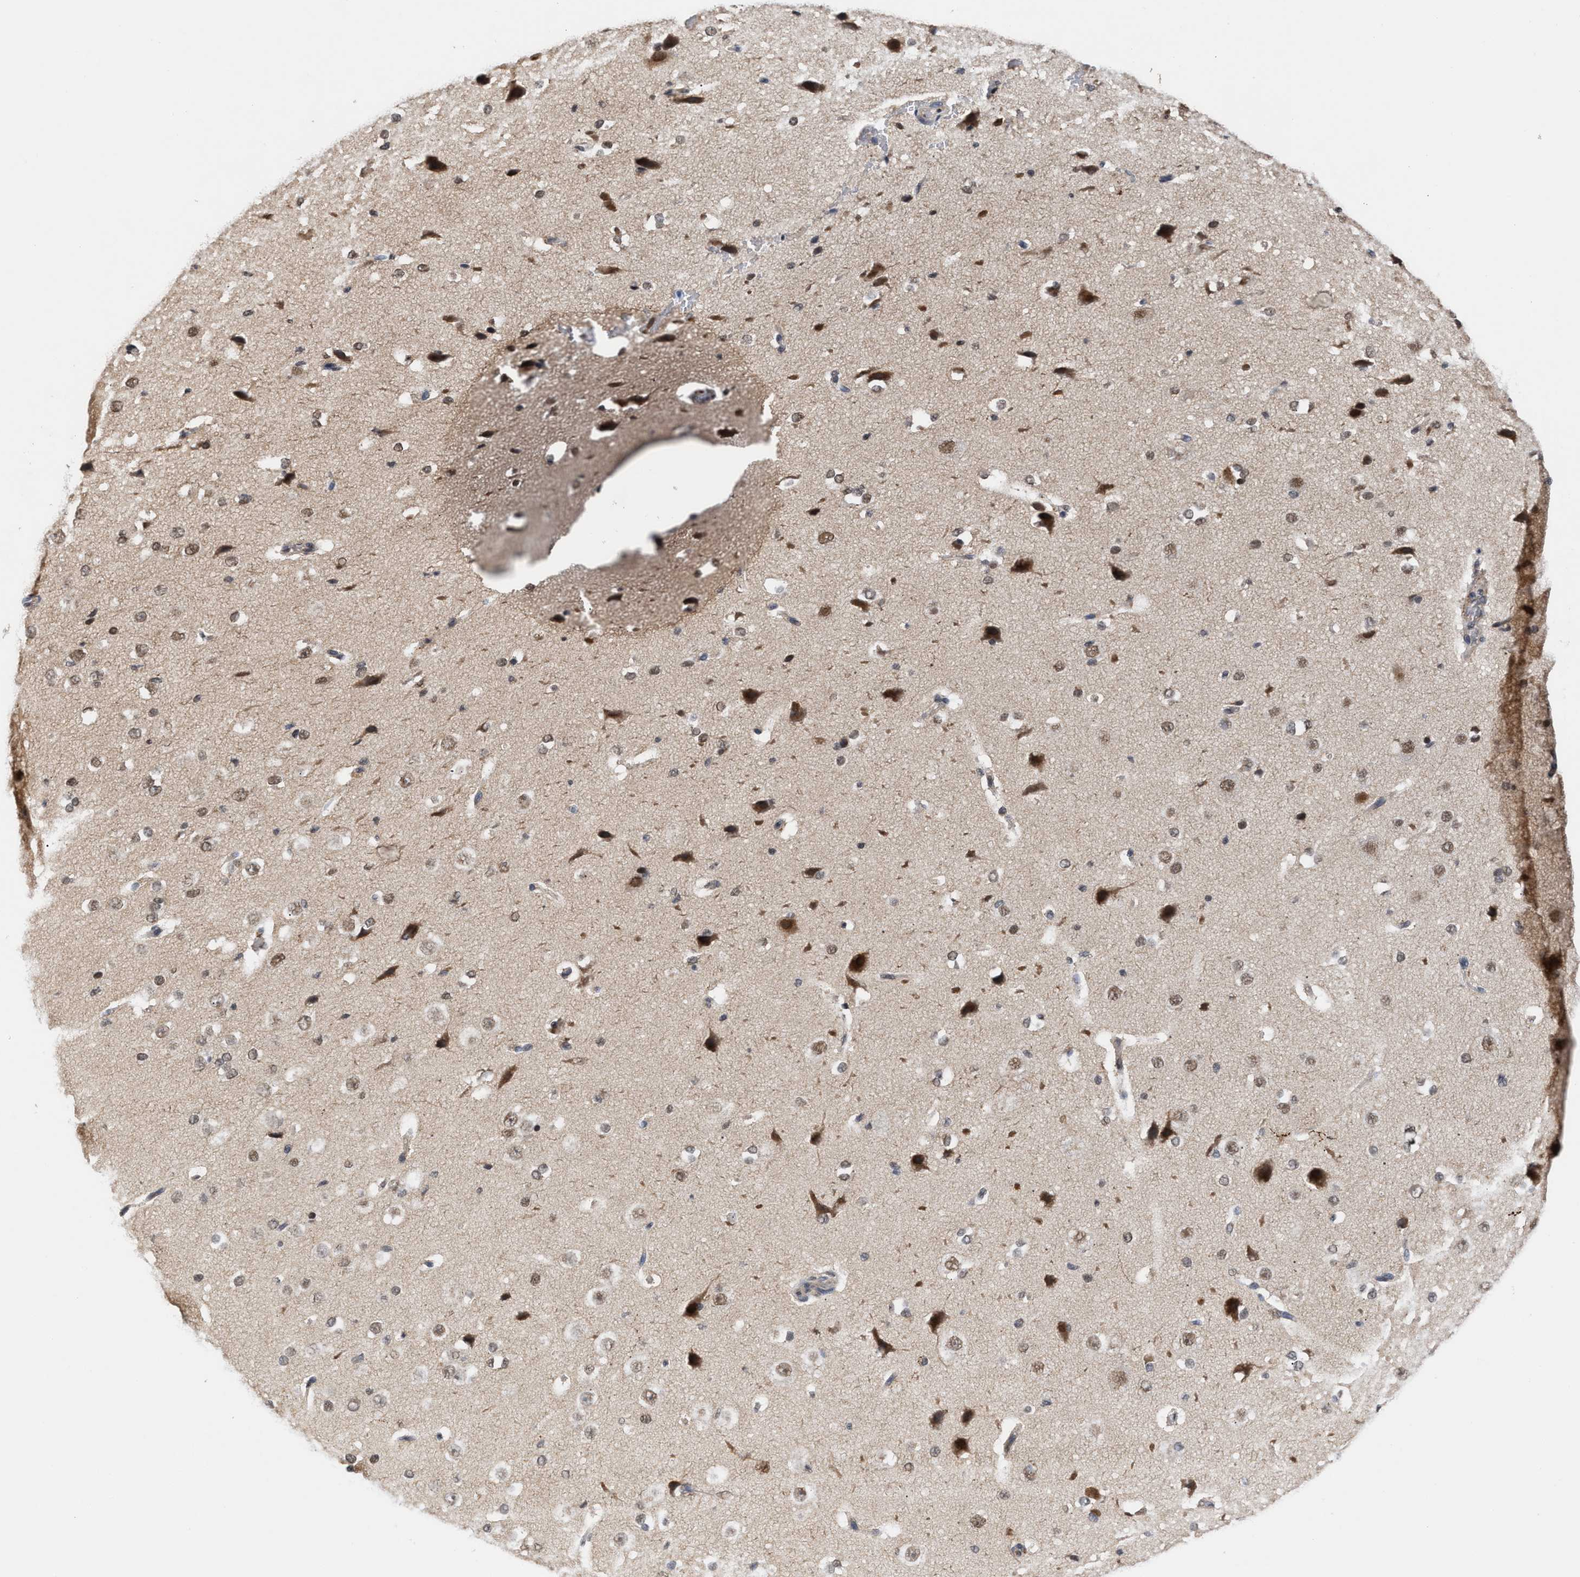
{"staining": {"intensity": "negative", "quantity": "none", "location": "none"}, "tissue": "cerebral cortex", "cell_type": "Endothelial cells", "image_type": "normal", "snomed": [{"axis": "morphology", "description": "Normal tissue, NOS"}, {"axis": "morphology", "description": "Developmental malformation"}, {"axis": "topography", "description": "Cerebral cortex"}], "caption": "The IHC photomicrograph has no significant expression in endothelial cells of cerebral cortex. (DAB IHC, high magnification).", "gene": "MKNK2", "patient": {"sex": "female", "age": 30}}